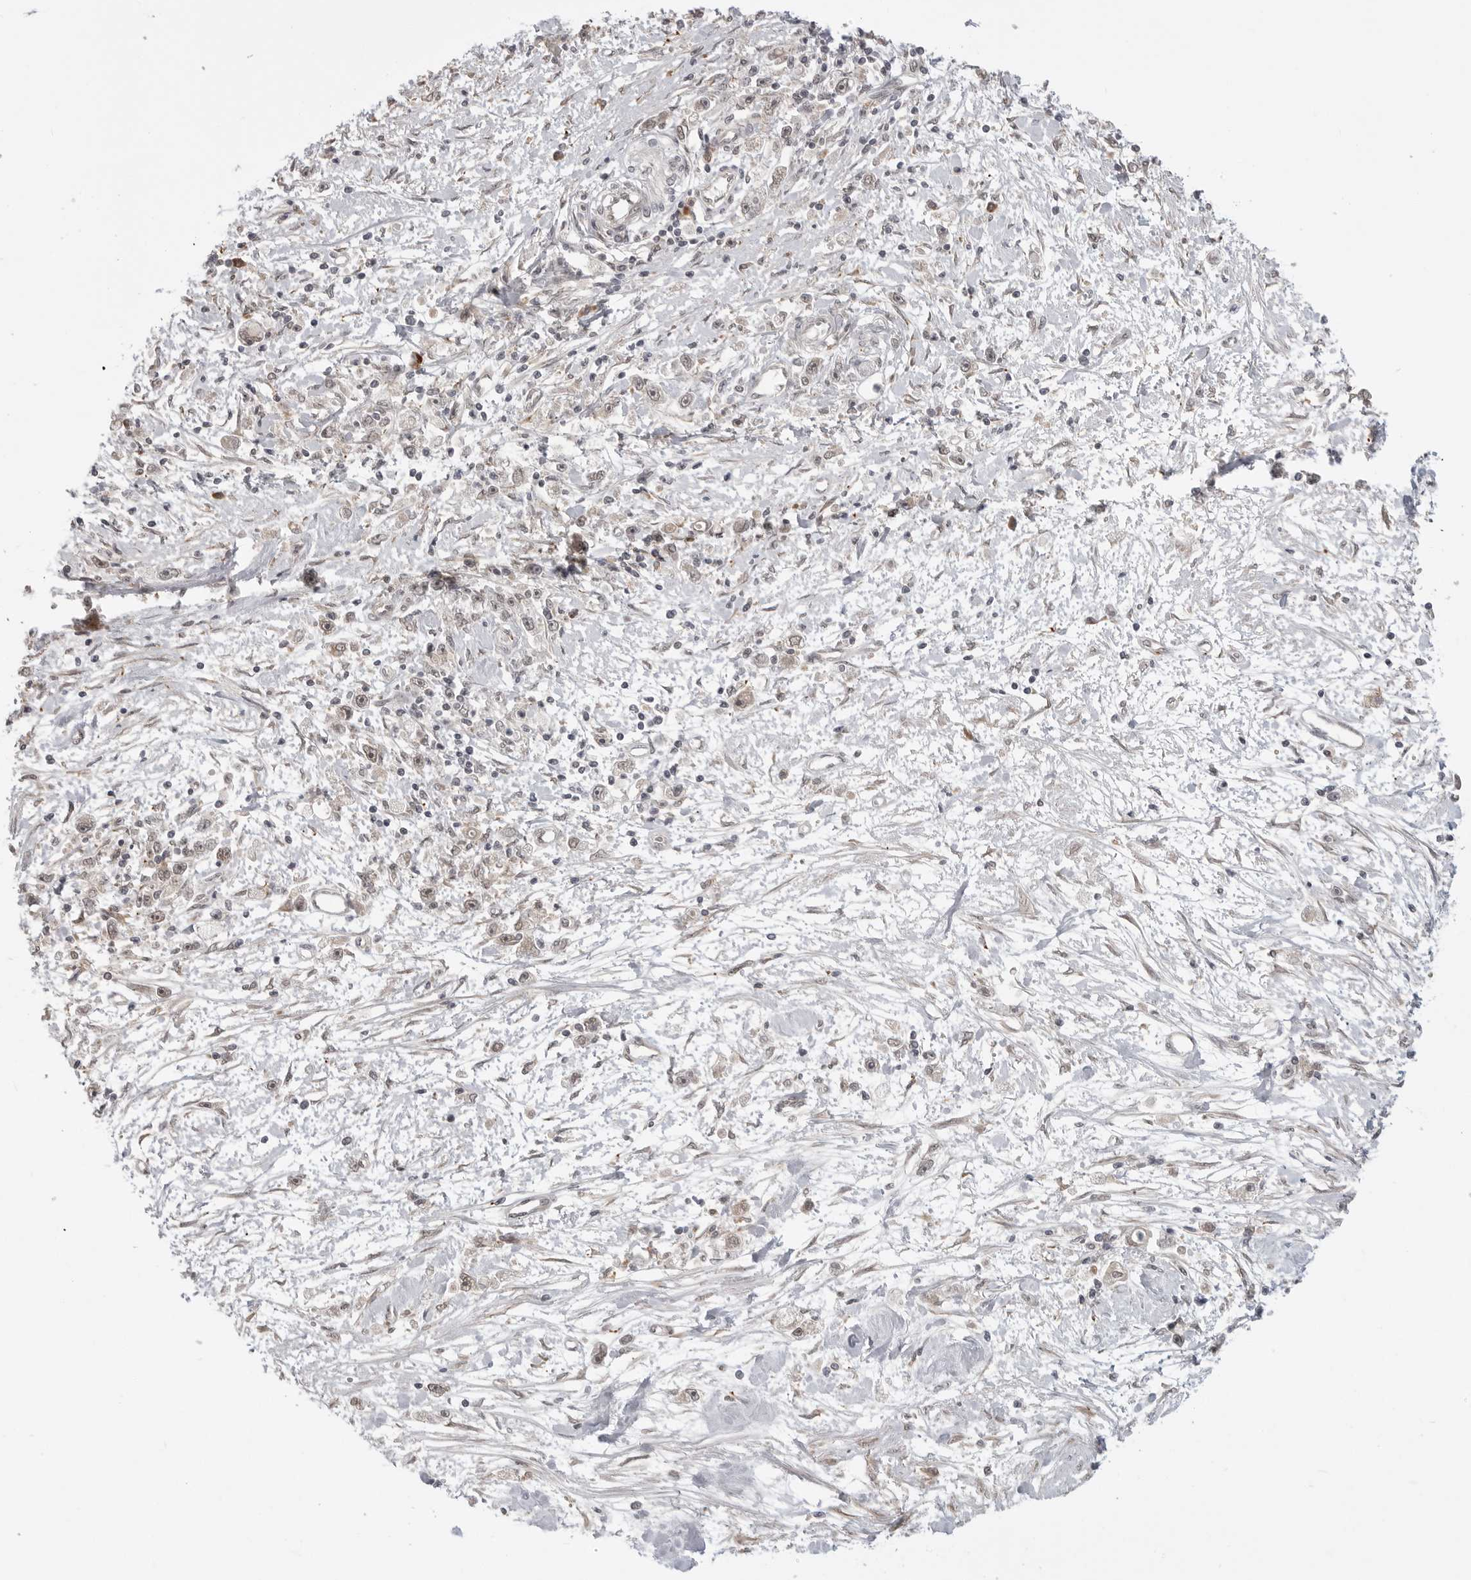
{"staining": {"intensity": "weak", "quantity": "<25%", "location": "cytoplasmic/membranous"}, "tissue": "stomach cancer", "cell_type": "Tumor cells", "image_type": "cancer", "snomed": [{"axis": "morphology", "description": "Adenocarcinoma, NOS"}, {"axis": "topography", "description": "Stomach"}], "caption": "The photomicrograph exhibits no significant staining in tumor cells of adenocarcinoma (stomach).", "gene": "KALRN", "patient": {"sex": "female", "age": 59}}